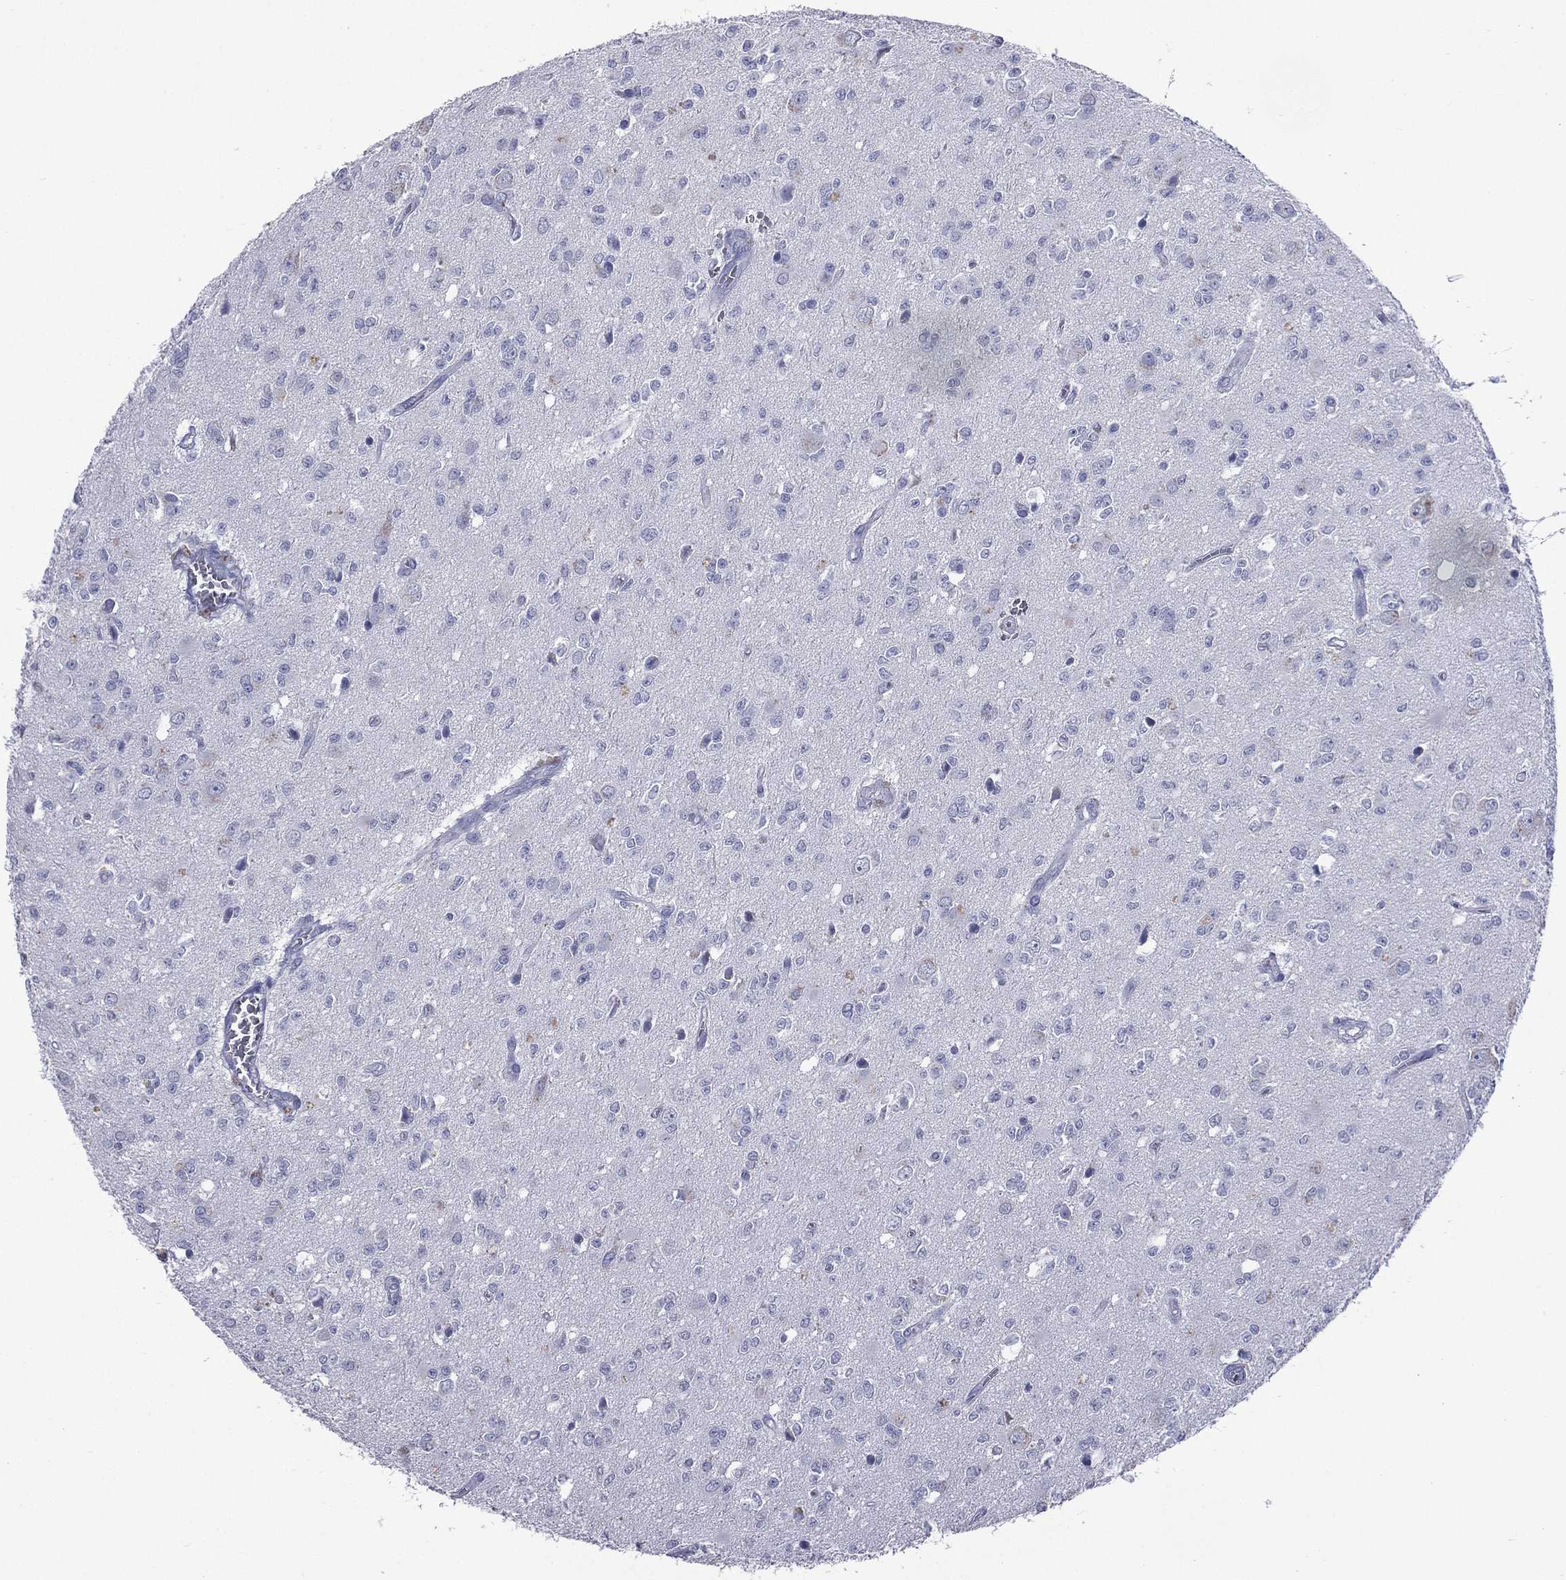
{"staining": {"intensity": "negative", "quantity": "none", "location": "none"}, "tissue": "glioma", "cell_type": "Tumor cells", "image_type": "cancer", "snomed": [{"axis": "morphology", "description": "Glioma, malignant, Low grade"}, {"axis": "topography", "description": "Brain"}], "caption": "This is a micrograph of immunohistochemistry staining of glioma, which shows no expression in tumor cells.", "gene": "CES2", "patient": {"sex": "female", "age": 45}}